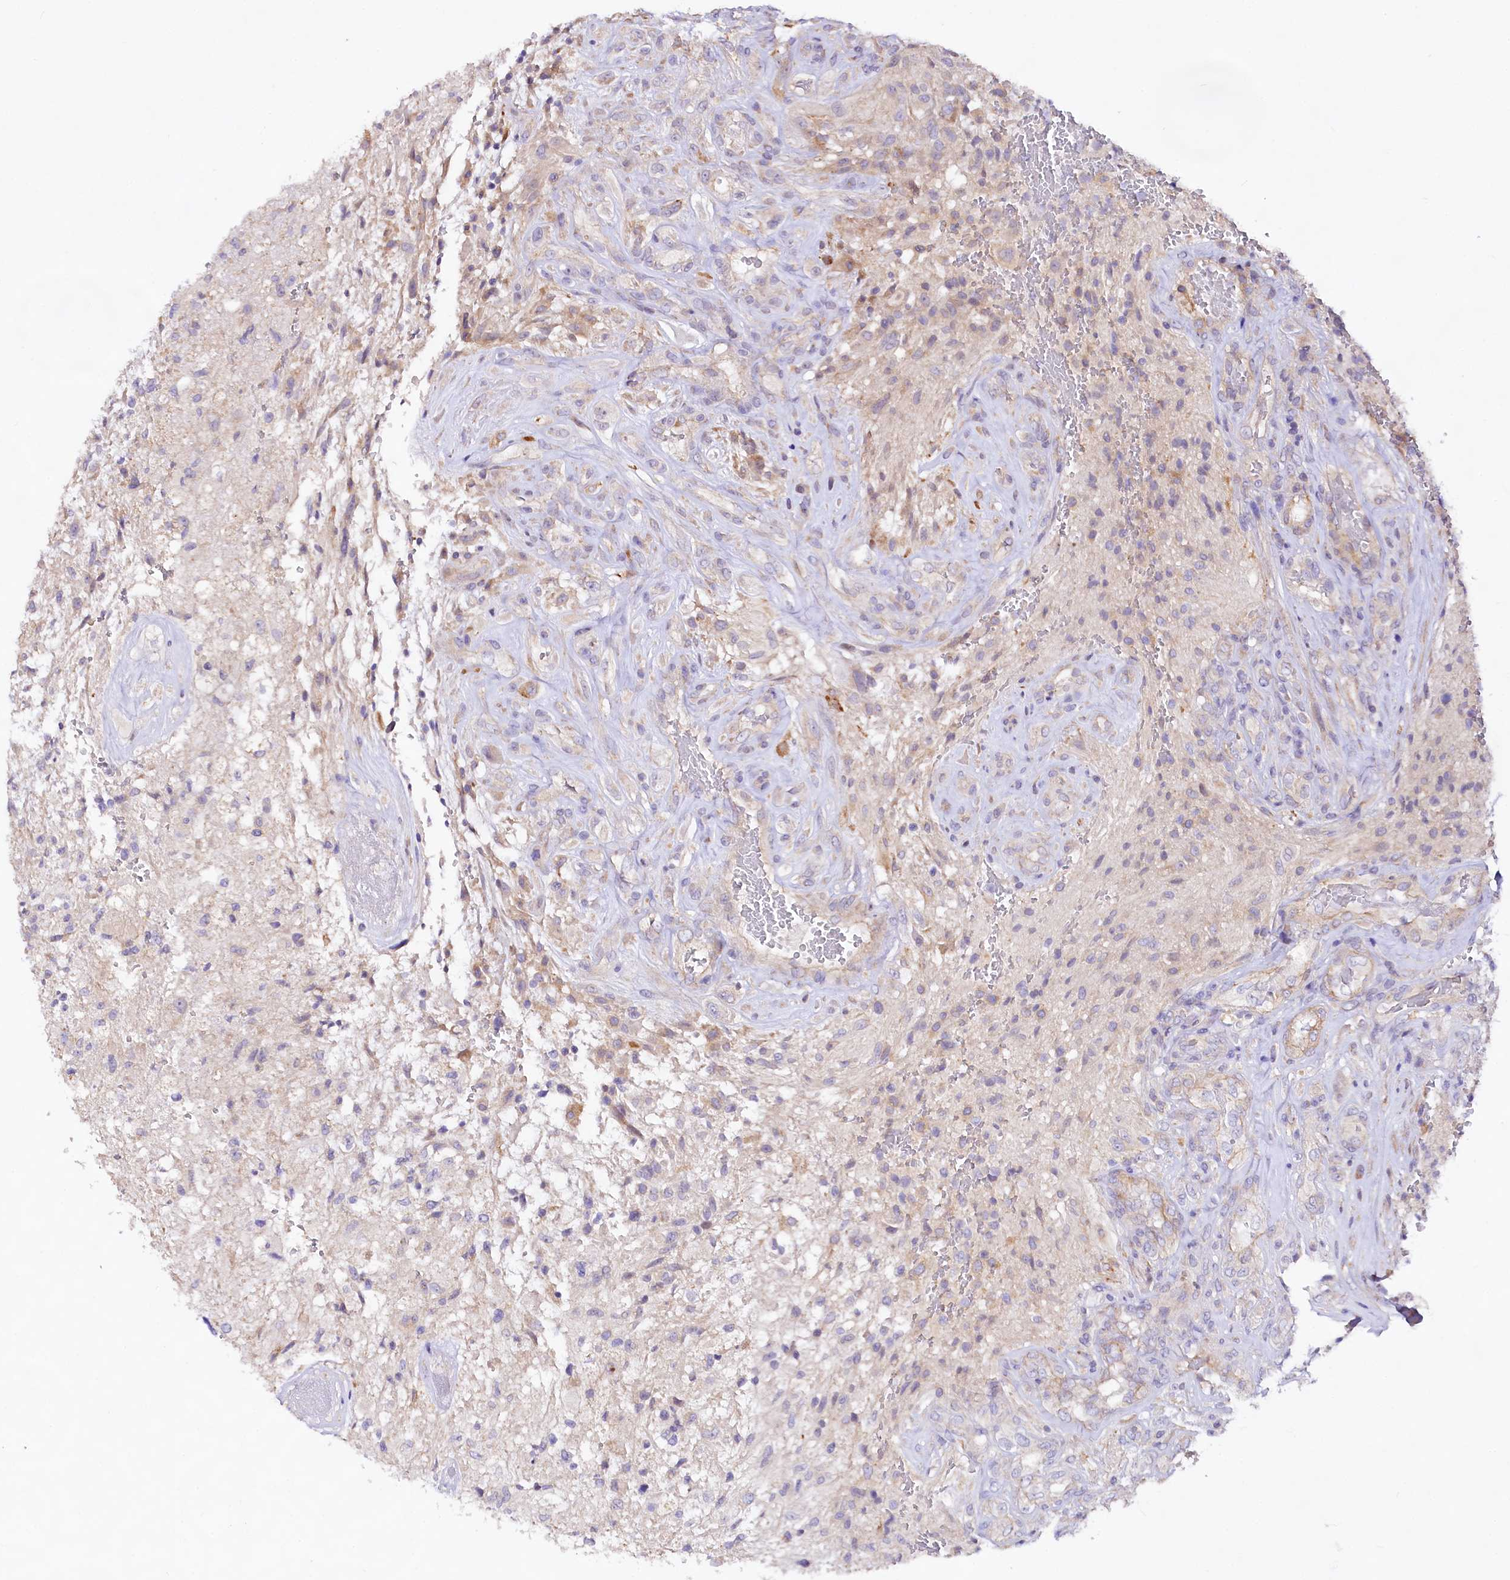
{"staining": {"intensity": "negative", "quantity": "none", "location": "none"}, "tissue": "glioma", "cell_type": "Tumor cells", "image_type": "cancer", "snomed": [{"axis": "morphology", "description": "Glioma, malignant, High grade"}, {"axis": "topography", "description": "Brain"}], "caption": "Tumor cells are negative for brown protein staining in high-grade glioma (malignant).", "gene": "VPS11", "patient": {"sex": "male", "age": 56}}